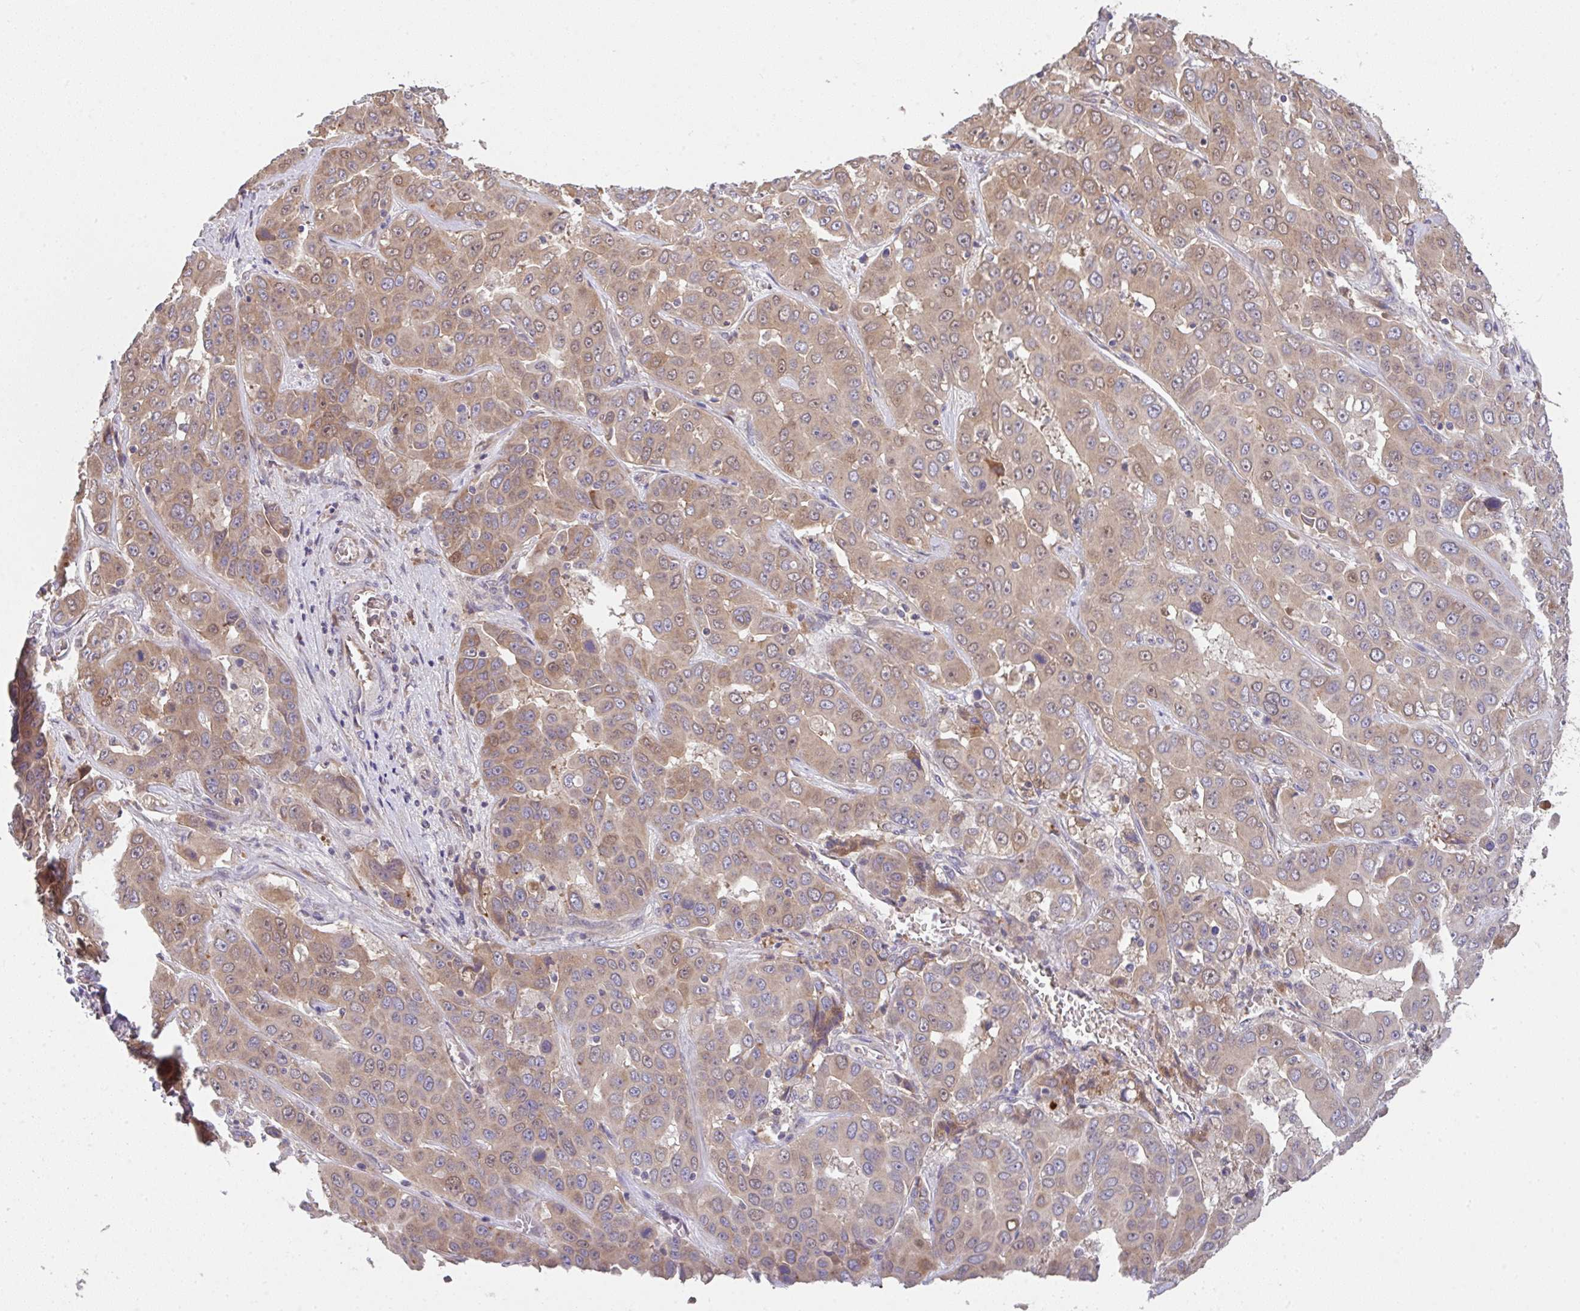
{"staining": {"intensity": "moderate", "quantity": ">75%", "location": "cytoplasmic/membranous"}, "tissue": "liver cancer", "cell_type": "Tumor cells", "image_type": "cancer", "snomed": [{"axis": "morphology", "description": "Cholangiocarcinoma"}, {"axis": "topography", "description": "Liver"}], "caption": "This is a photomicrograph of IHC staining of cholangiocarcinoma (liver), which shows moderate positivity in the cytoplasmic/membranous of tumor cells.", "gene": "TSPAN31", "patient": {"sex": "female", "age": 52}}